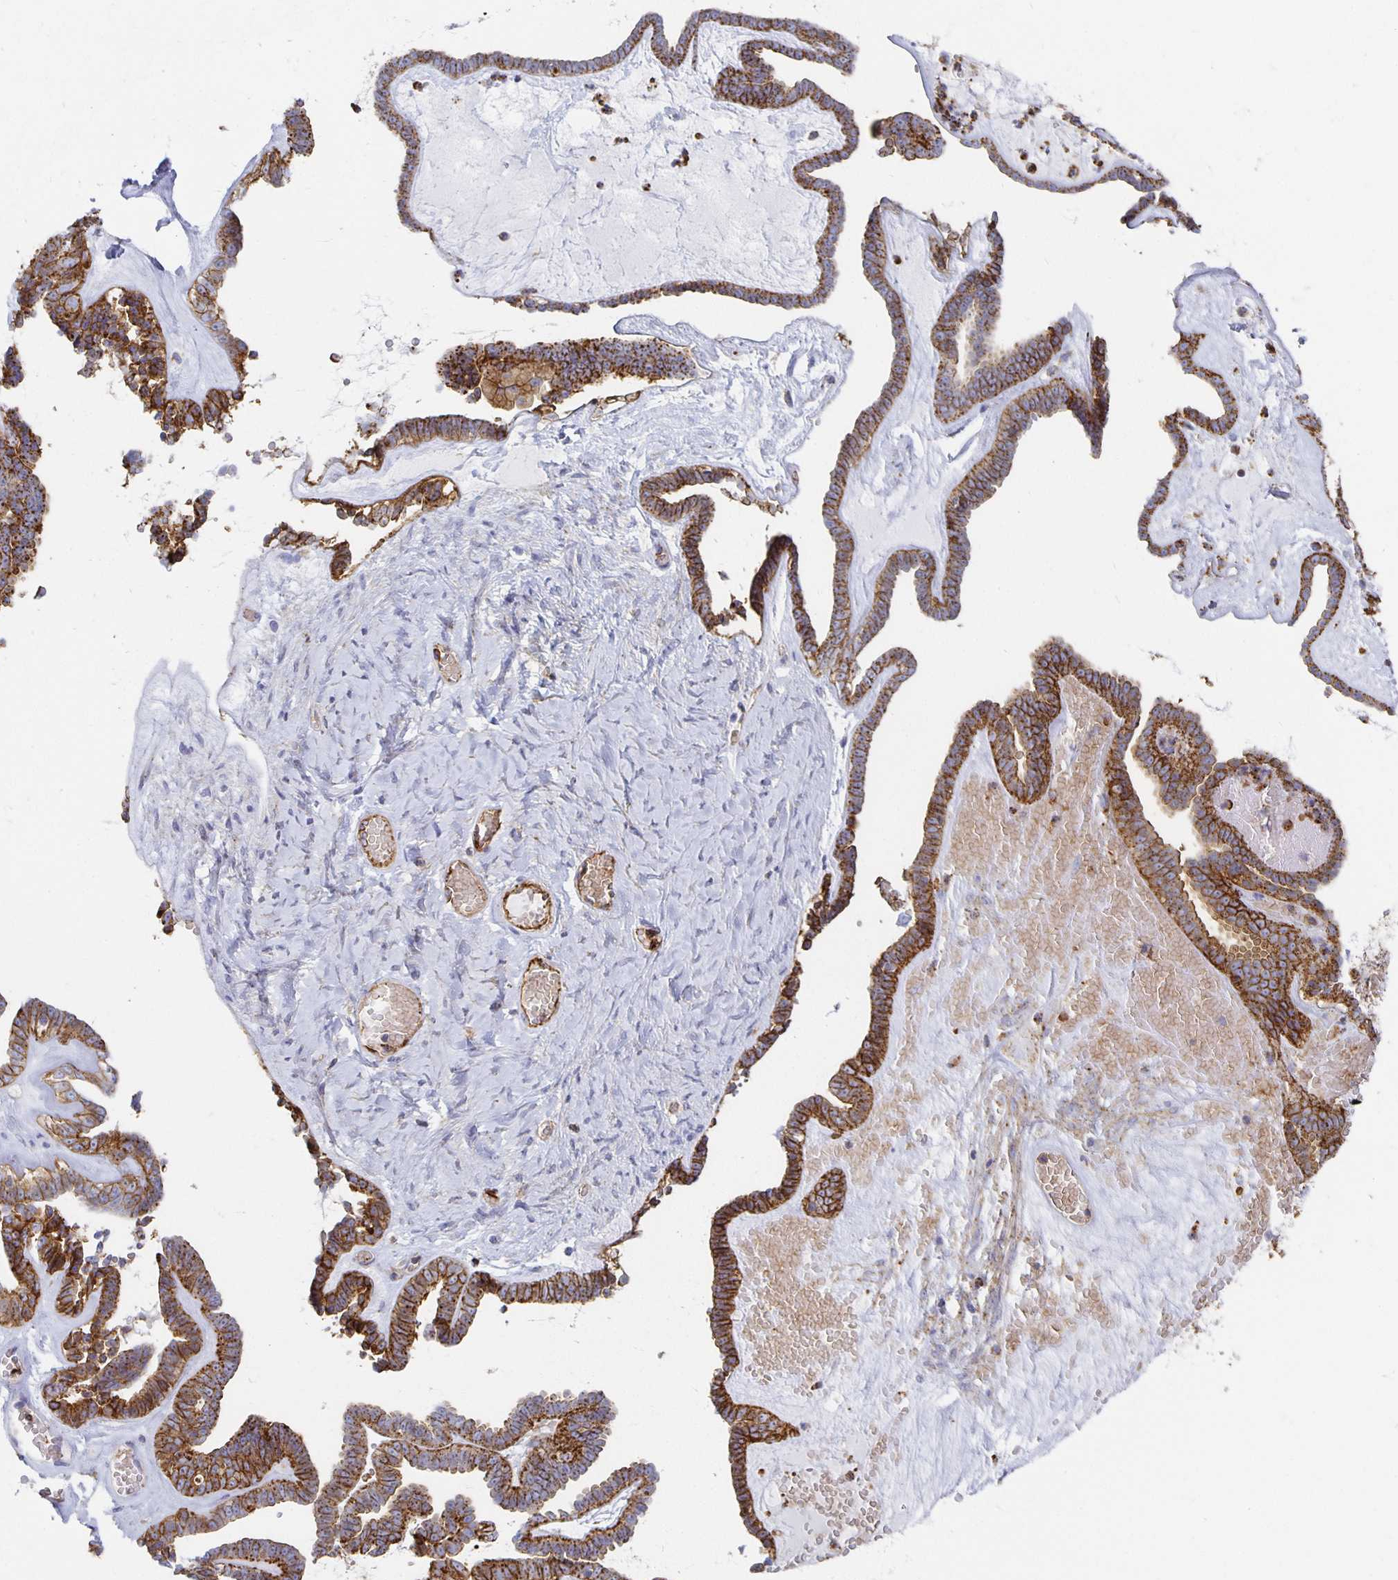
{"staining": {"intensity": "strong", "quantity": ">75%", "location": "cytoplasmic/membranous"}, "tissue": "ovarian cancer", "cell_type": "Tumor cells", "image_type": "cancer", "snomed": [{"axis": "morphology", "description": "Cystadenocarcinoma, serous, NOS"}, {"axis": "topography", "description": "Ovary"}], "caption": "Immunohistochemical staining of human serous cystadenocarcinoma (ovarian) exhibits strong cytoplasmic/membranous protein staining in about >75% of tumor cells. (DAB (3,3'-diaminobenzidine) IHC with brightfield microscopy, high magnification).", "gene": "TAAR1", "patient": {"sex": "female", "age": 71}}